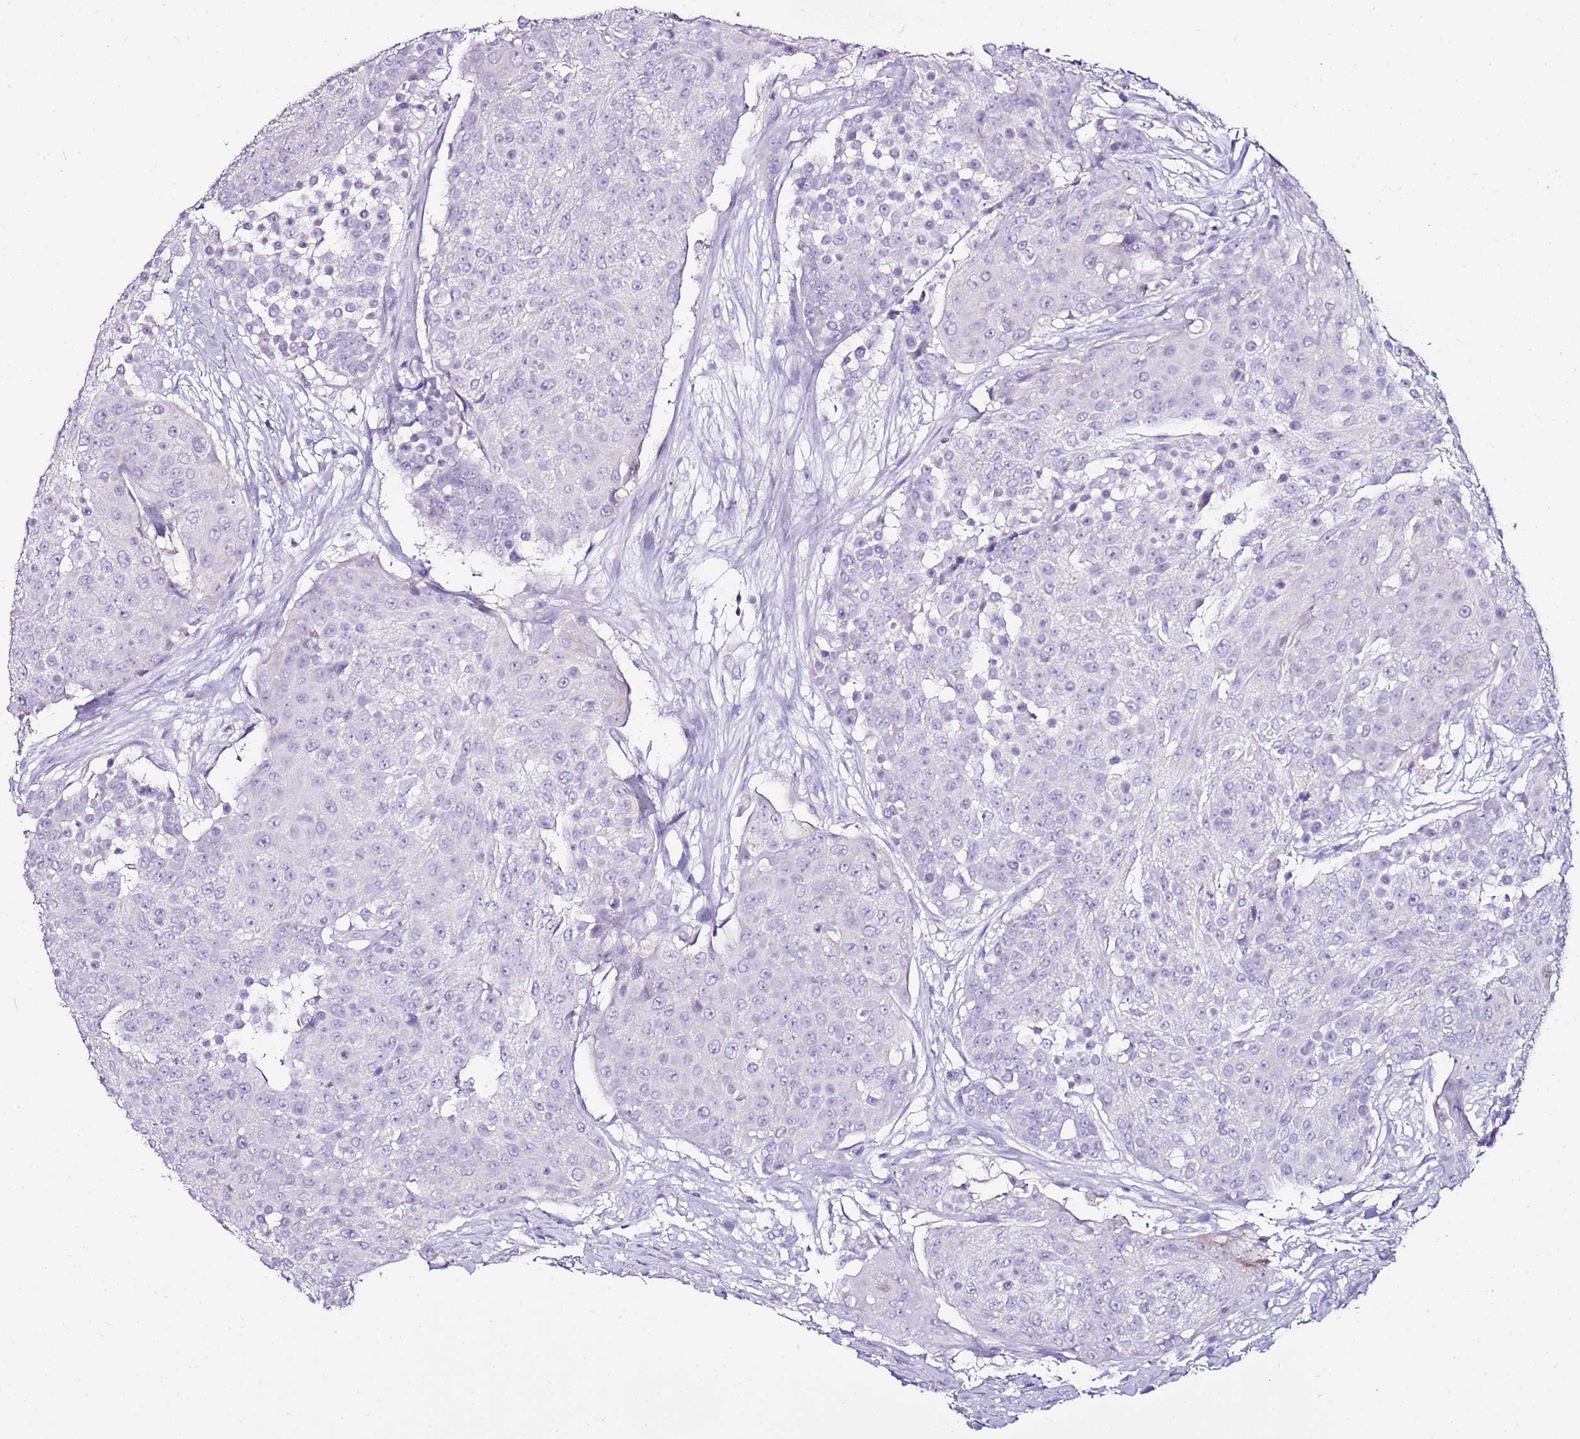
{"staining": {"intensity": "negative", "quantity": "none", "location": "none"}, "tissue": "urothelial cancer", "cell_type": "Tumor cells", "image_type": "cancer", "snomed": [{"axis": "morphology", "description": "Urothelial carcinoma, High grade"}, {"axis": "topography", "description": "Urinary bladder"}], "caption": "Immunohistochemistry of high-grade urothelial carcinoma shows no staining in tumor cells.", "gene": "MYBPC3", "patient": {"sex": "female", "age": 63}}